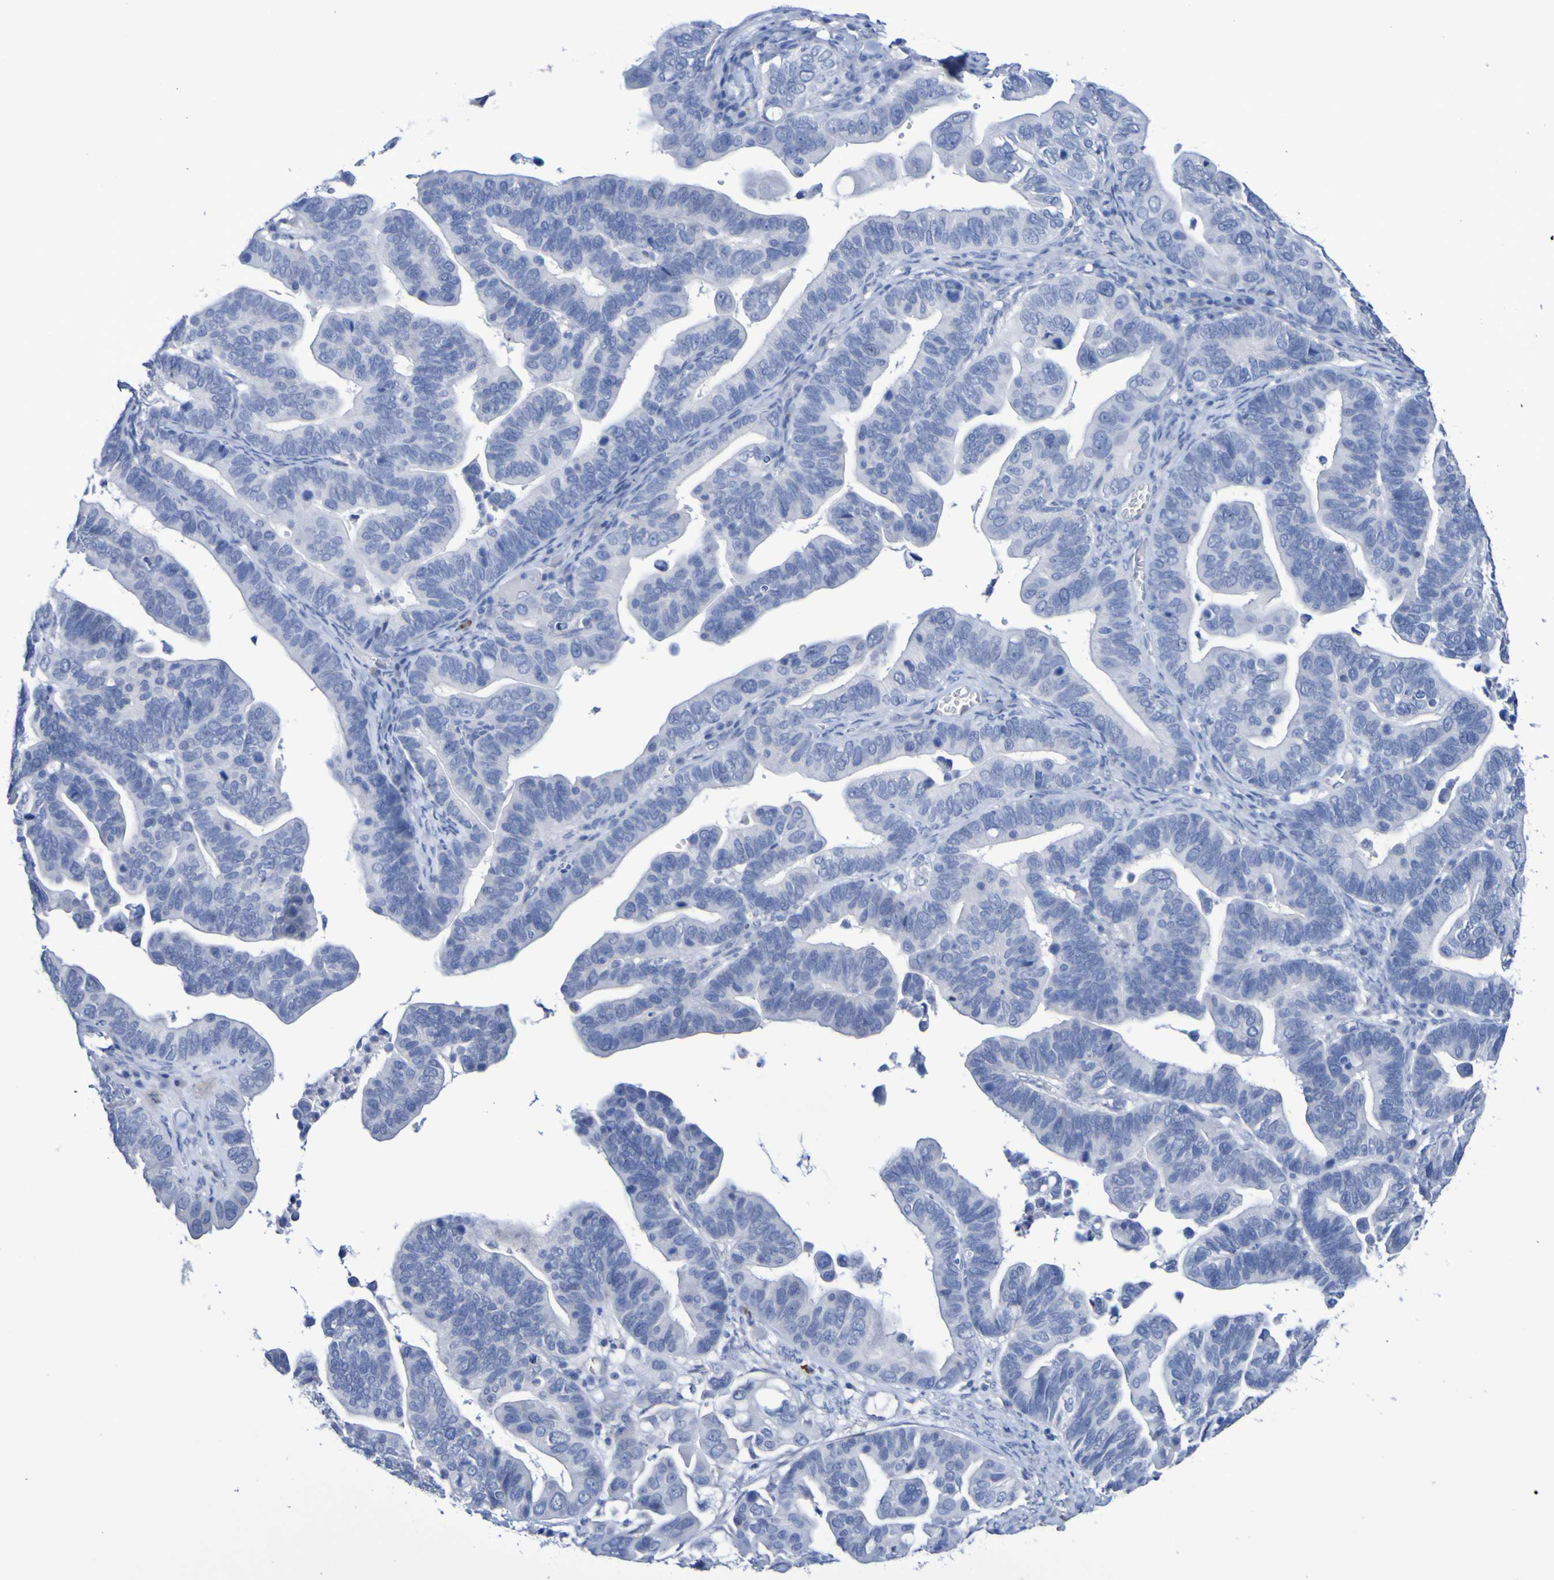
{"staining": {"intensity": "negative", "quantity": "none", "location": "none"}, "tissue": "ovarian cancer", "cell_type": "Tumor cells", "image_type": "cancer", "snomed": [{"axis": "morphology", "description": "Cystadenocarcinoma, serous, NOS"}, {"axis": "topography", "description": "Ovary"}], "caption": "Tumor cells show no significant staining in ovarian serous cystadenocarcinoma.", "gene": "SGCB", "patient": {"sex": "female", "age": 56}}